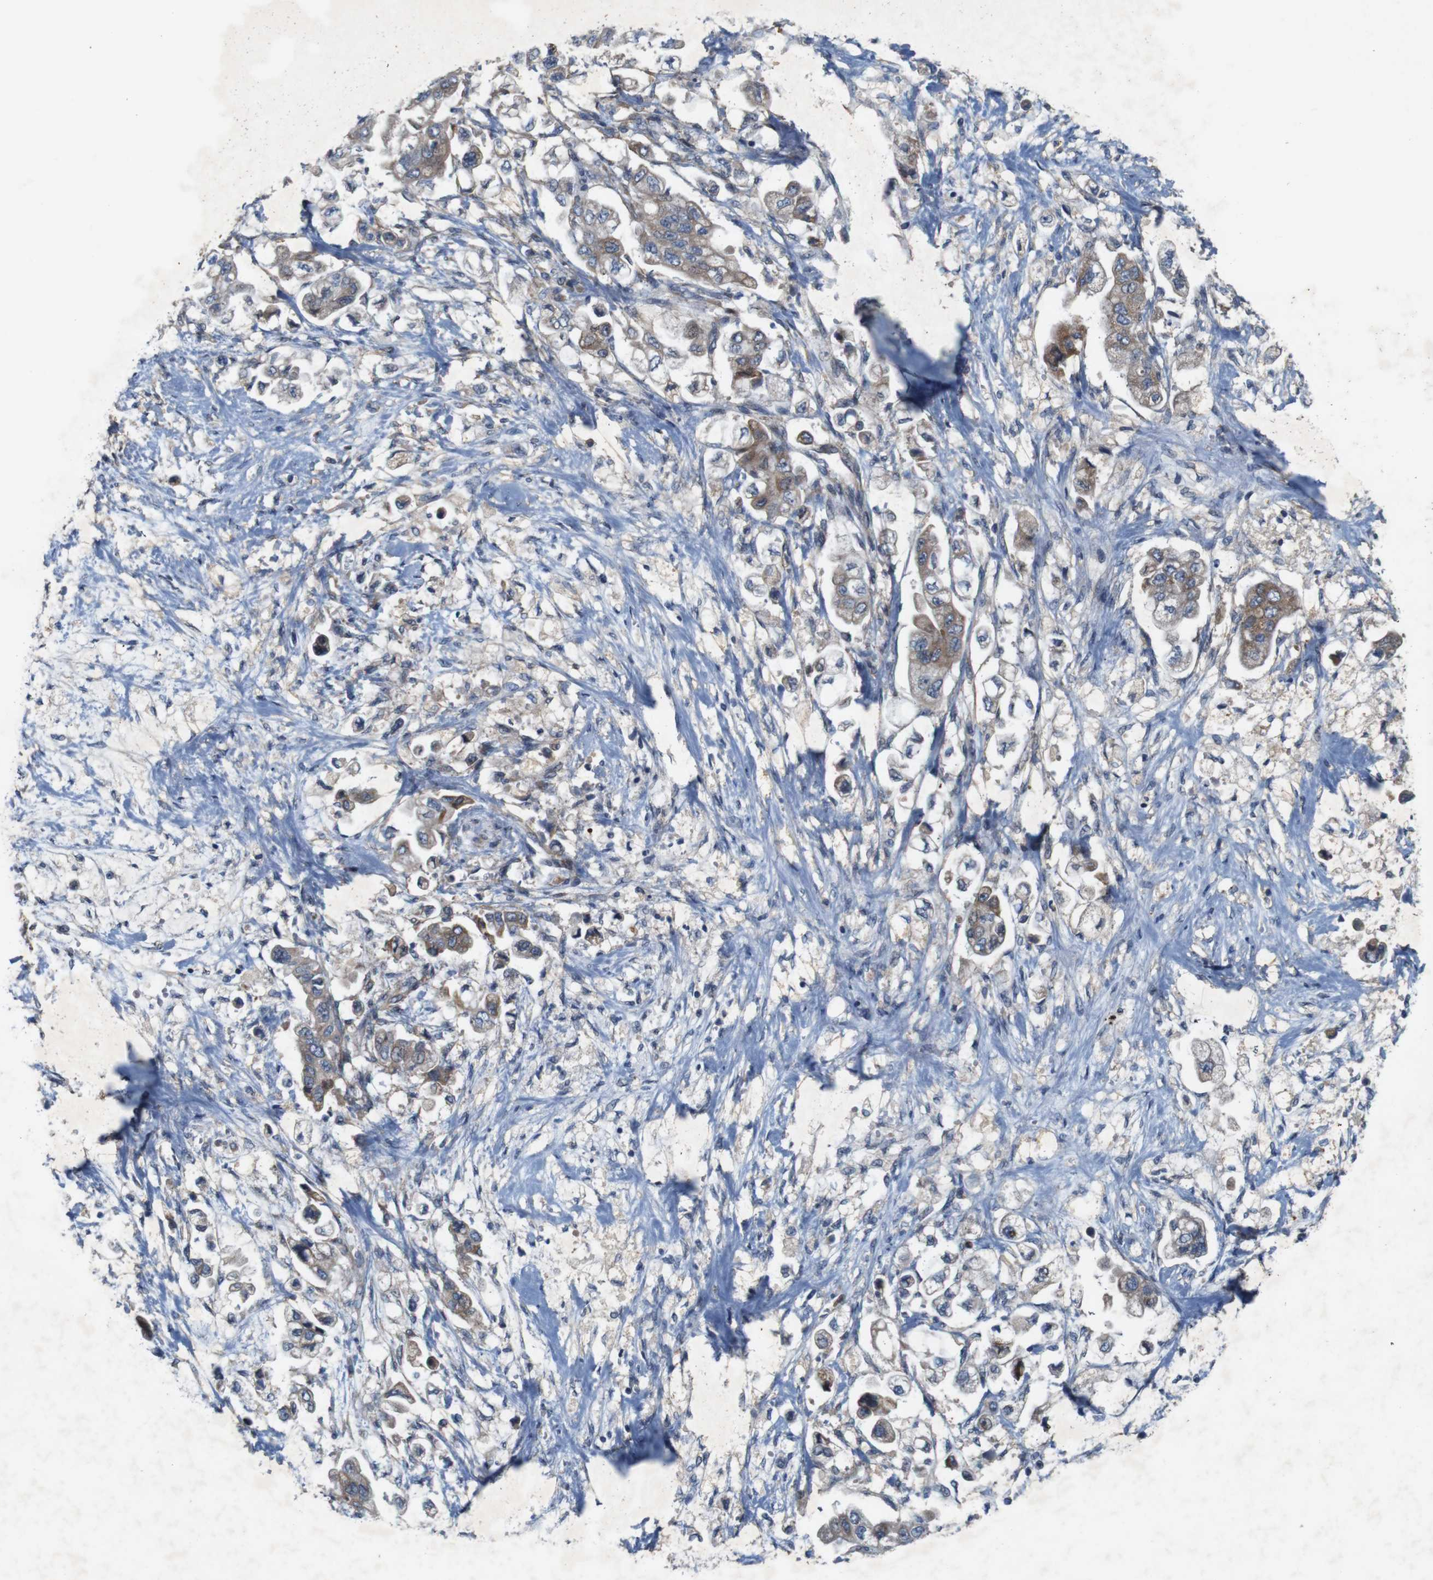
{"staining": {"intensity": "moderate", "quantity": ">75%", "location": "cytoplasmic/membranous"}, "tissue": "stomach cancer", "cell_type": "Tumor cells", "image_type": "cancer", "snomed": [{"axis": "morphology", "description": "Adenocarcinoma, NOS"}, {"axis": "topography", "description": "Stomach"}], "caption": "An image of adenocarcinoma (stomach) stained for a protein demonstrates moderate cytoplasmic/membranous brown staining in tumor cells.", "gene": "SIGLEC8", "patient": {"sex": "male", "age": 62}}